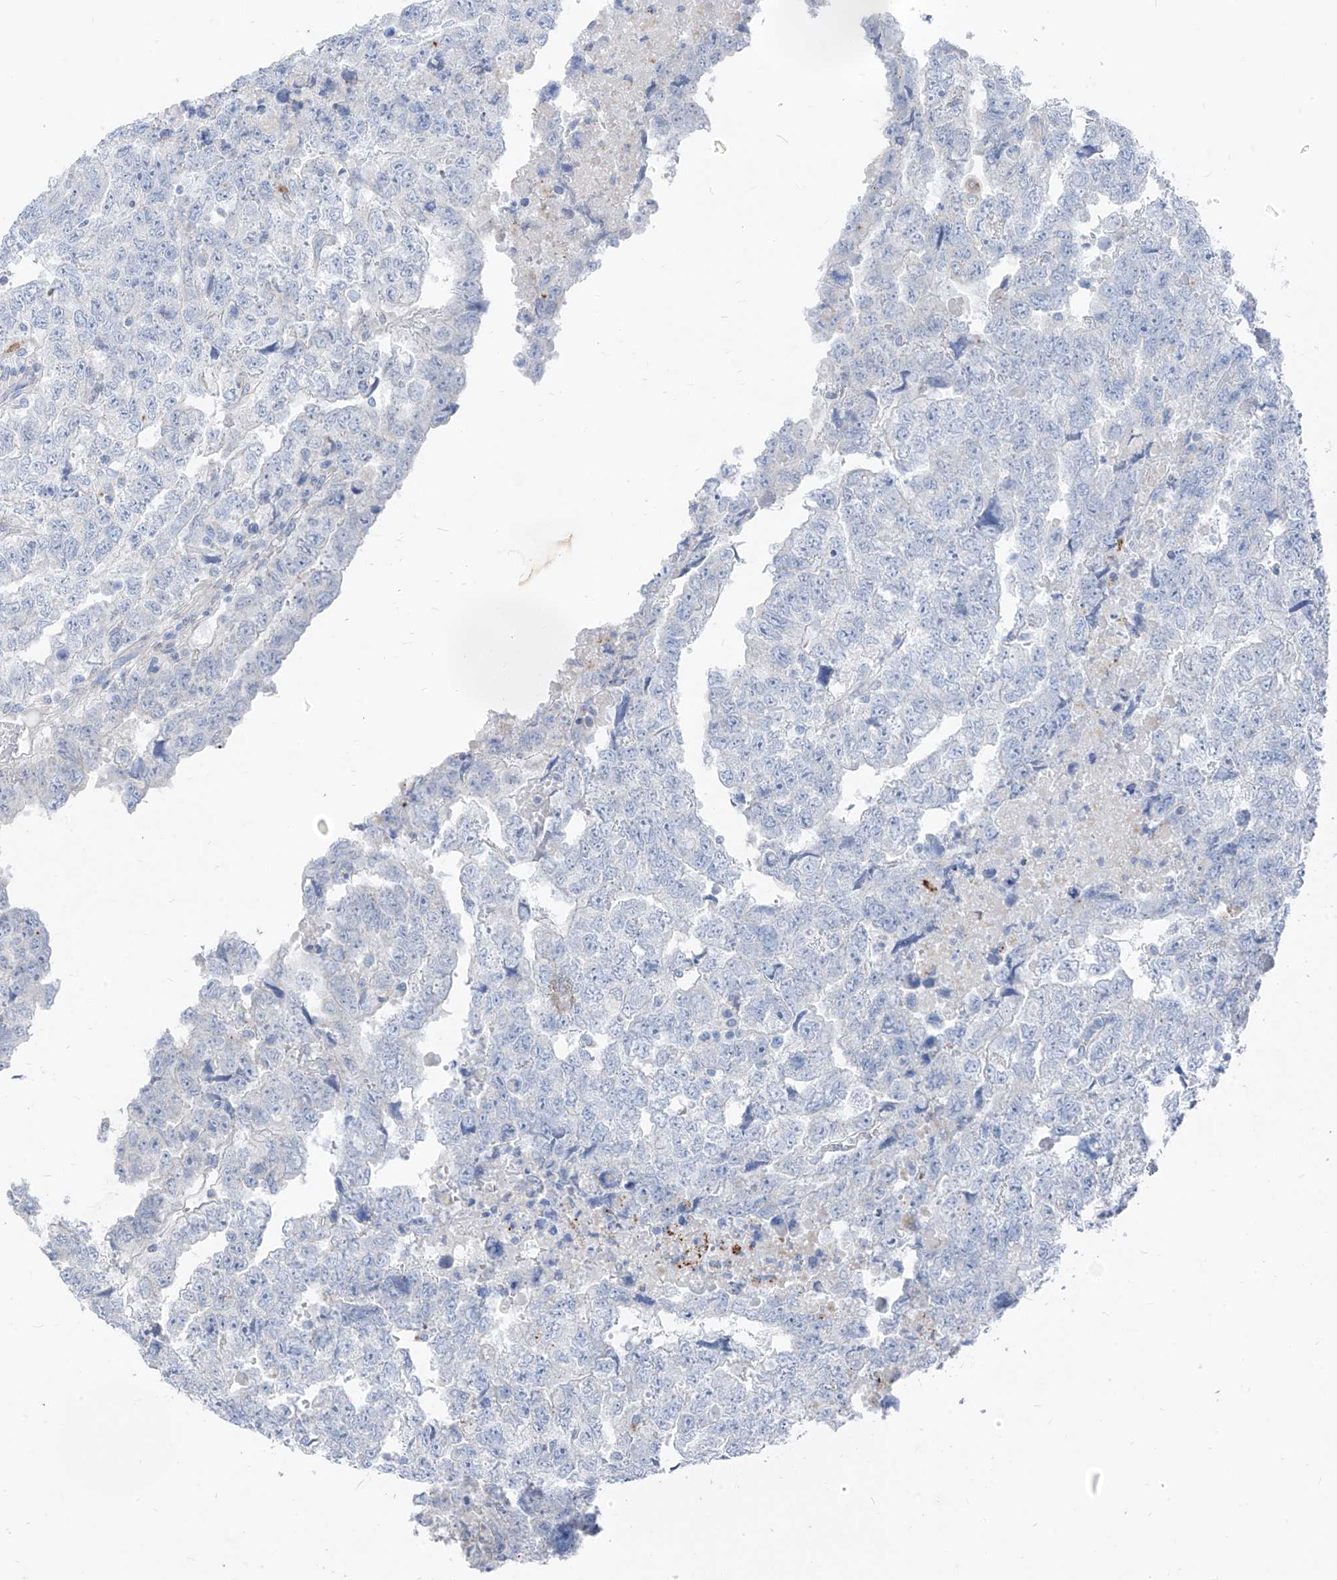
{"staining": {"intensity": "negative", "quantity": "none", "location": "none"}, "tissue": "testis cancer", "cell_type": "Tumor cells", "image_type": "cancer", "snomed": [{"axis": "morphology", "description": "Carcinoma, Embryonal, NOS"}, {"axis": "topography", "description": "Testis"}], "caption": "Immunohistochemistry (IHC) photomicrograph of embryonal carcinoma (testis) stained for a protein (brown), which shows no positivity in tumor cells.", "gene": "GPR137C", "patient": {"sex": "male", "age": 36}}